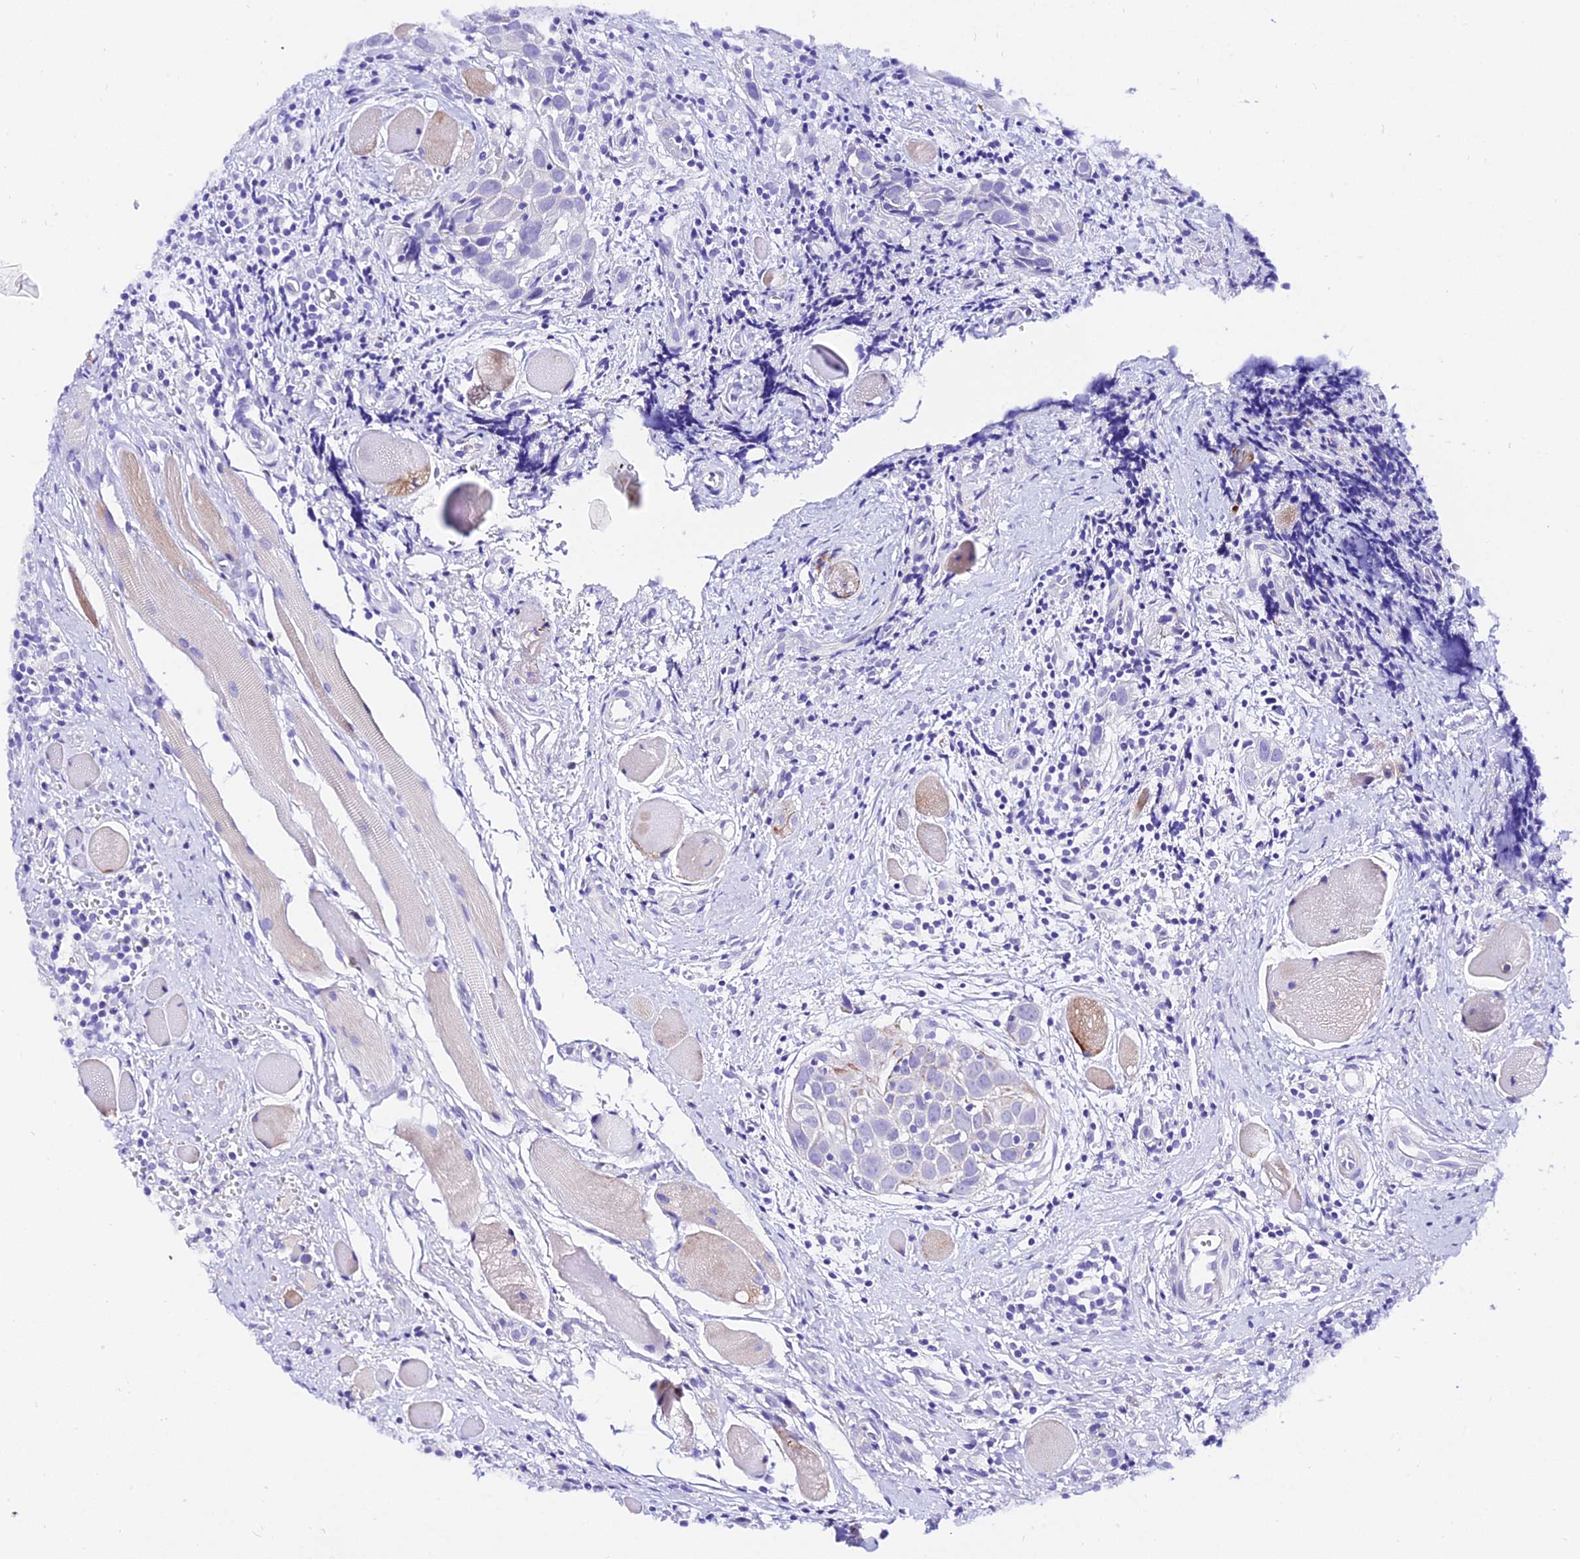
{"staining": {"intensity": "negative", "quantity": "none", "location": "none"}, "tissue": "head and neck cancer", "cell_type": "Tumor cells", "image_type": "cancer", "snomed": [{"axis": "morphology", "description": "Squamous cell carcinoma, NOS"}, {"axis": "topography", "description": "Oral tissue"}, {"axis": "topography", "description": "Head-Neck"}], "caption": "This micrograph is of head and neck cancer stained with immunohistochemistry to label a protein in brown with the nuclei are counter-stained blue. There is no positivity in tumor cells.", "gene": "DEFB106A", "patient": {"sex": "female", "age": 50}}